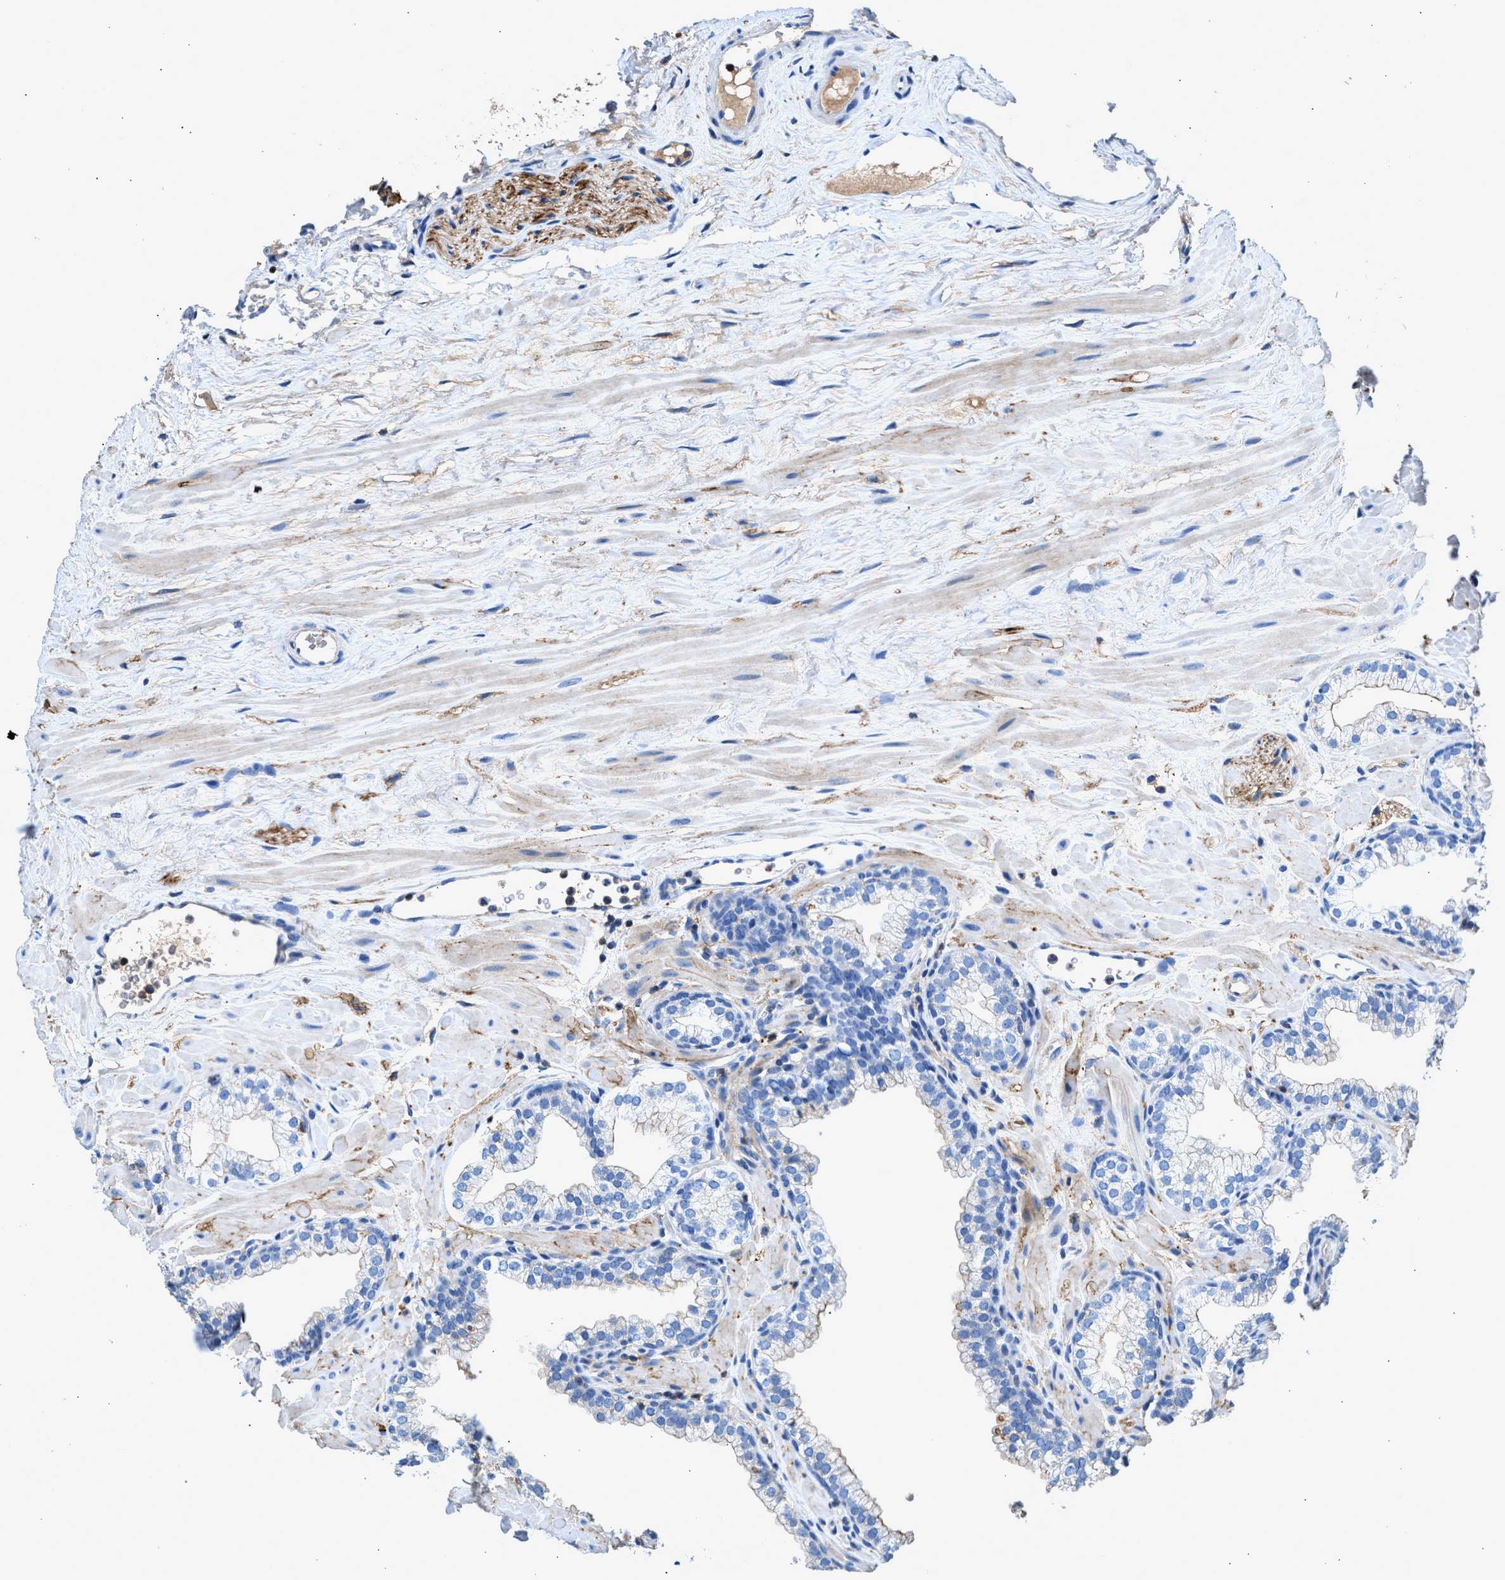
{"staining": {"intensity": "negative", "quantity": "none", "location": "none"}, "tissue": "prostate", "cell_type": "Glandular cells", "image_type": "normal", "snomed": [{"axis": "morphology", "description": "Normal tissue, NOS"}, {"axis": "morphology", "description": "Urothelial carcinoma, Low grade"}, {"axis": "topography", "description": "Urinary bladder"}, {"axis": "topography", "description": "Prostate"}], "caption": "The histopathology image reveals no staining of glandular cells in benign prostate.", "gene": "KCNQ4", "patient": {"sex": "male", "age": 60}}